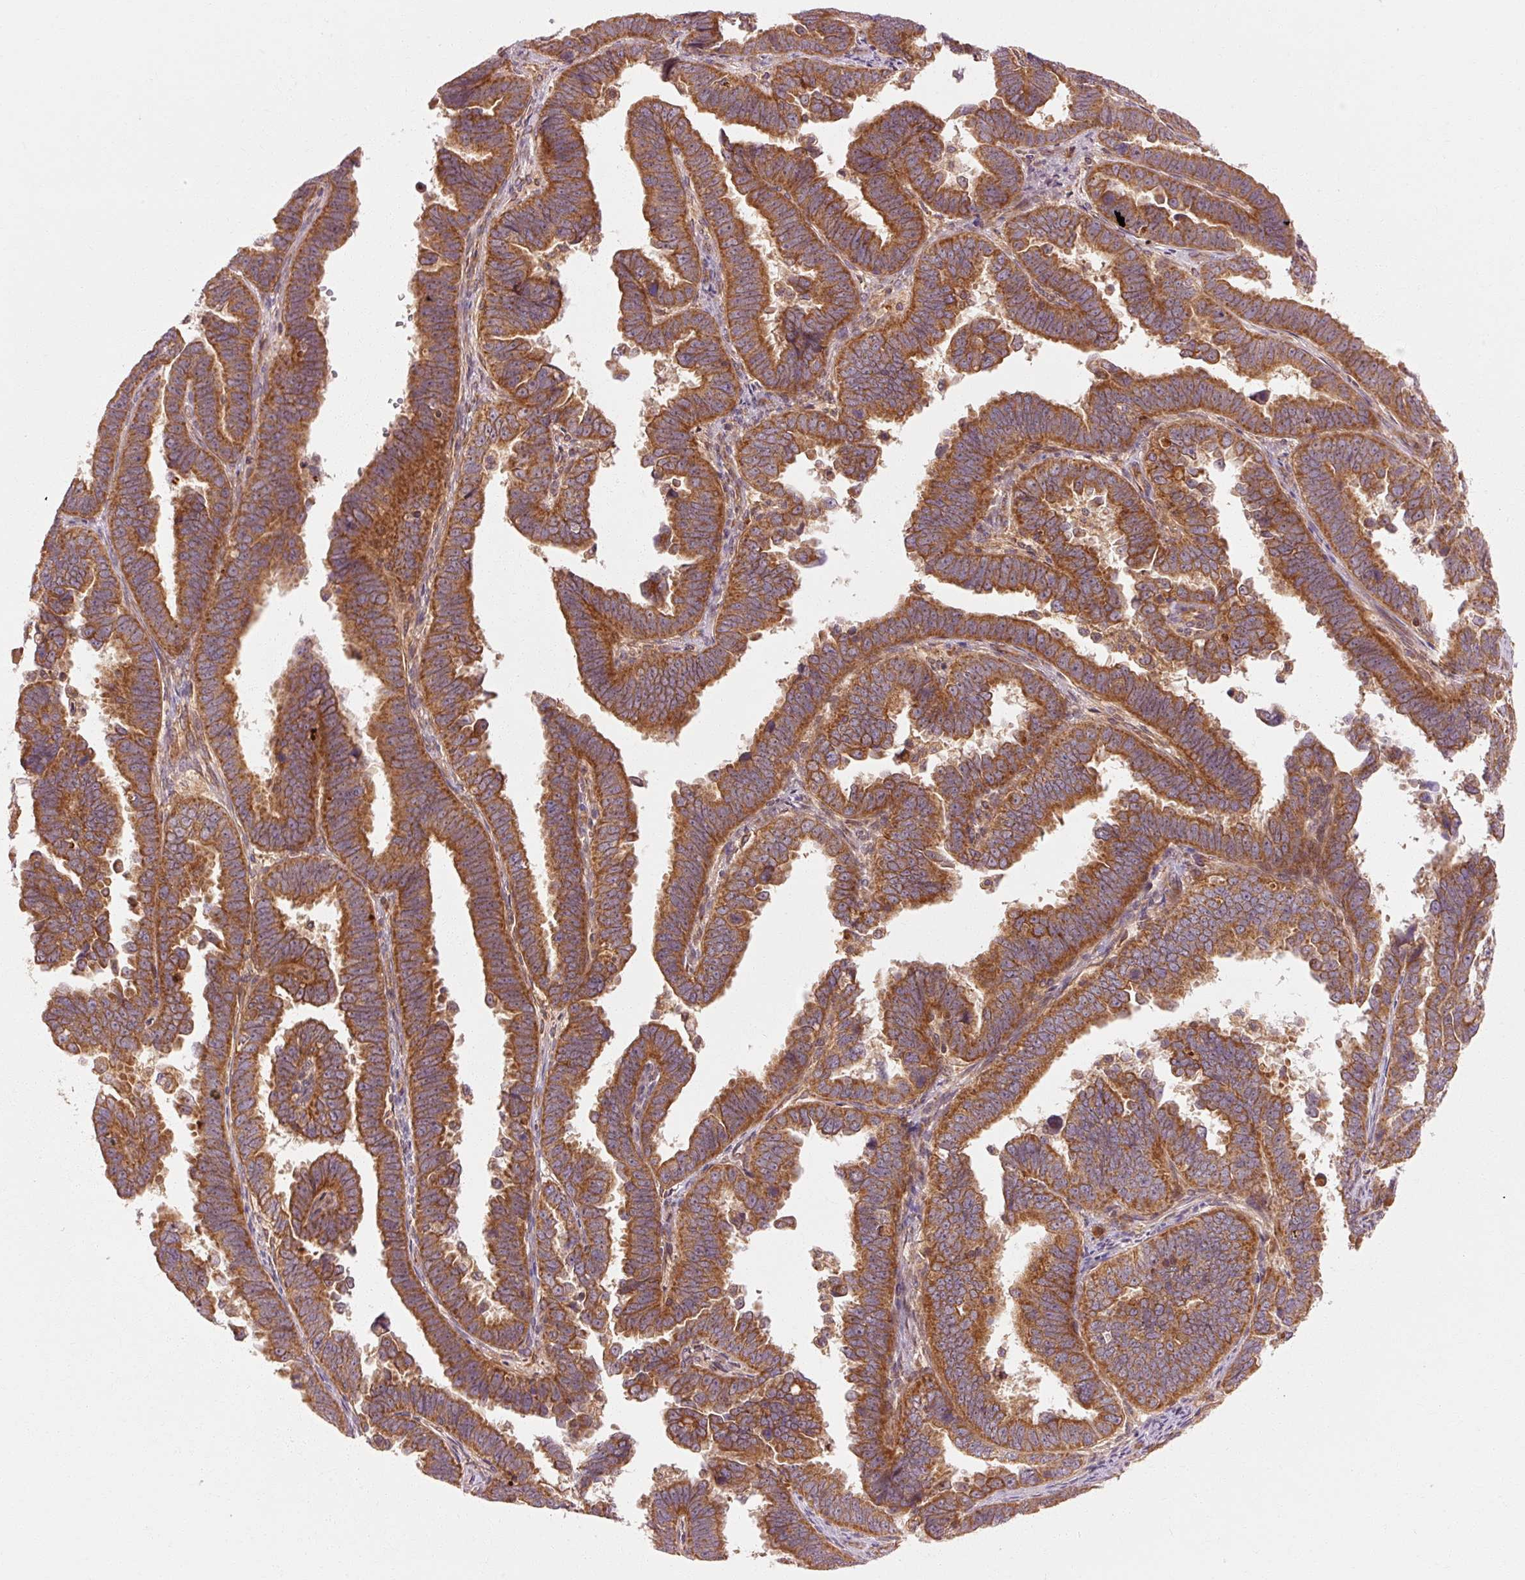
{"staining": {"intensity": "strong", "quantity": ">75%", "location": "cytoplasmic/membranous"}, "tissue": "endometrial cancer", "cell_type": "Tumor cells", "image_type": "cancer", "snomed": [{"axis": "morphology", "description": "Adenocarcinoma, NOS"}, {"axis": "topography", "description": "Endometrium"}], "caption": "The immunohistochemical stain highlights strong cytoplasmic/membranous expression in tumor cells of endometrial adenocarcinoma tissue.", "gene": "CTNNA1", "patient": {"sex": "female", "age": 75}}